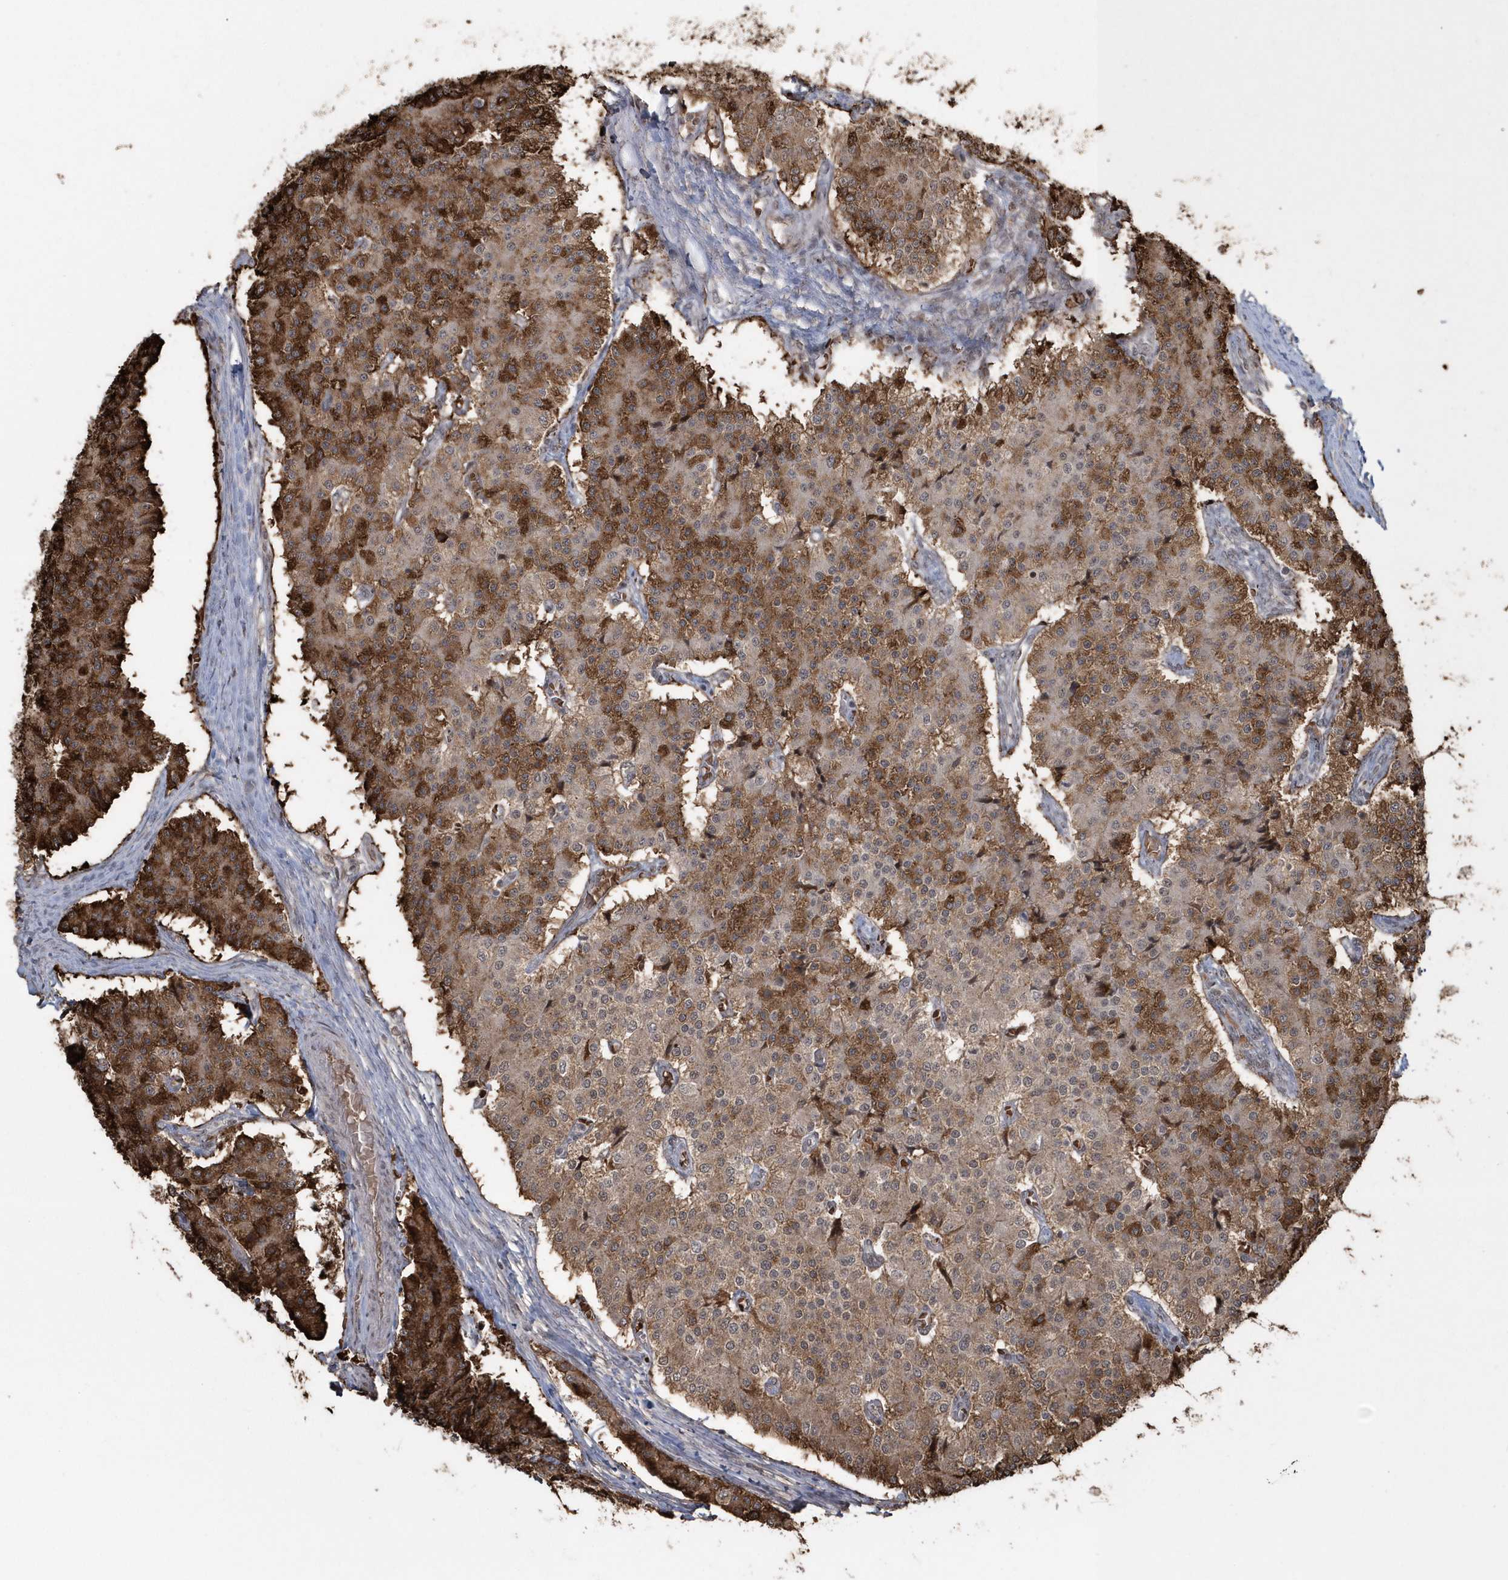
{"staining": {"intensity": "moderate", "quantity": ">75%", "location": "cytoplasmic/membranous"}, "tissue": "carcinoid", "cell_type": "Tumor cells", "image_type": "cancer", "snomed": [{"axis": "morphology", "description": "Carcinoid, malignant, NOS"}, {"axis": "topography", "description": "Colon"}], "caption": "This is a histology image of immunohistochemistry (IHC) staining of carcinoid, which shows moderate staining in the cytoplasmic/membranous of tumor cells.", "gene": "EPB41L4A", "patient": {"sex": "female", "age": 52}}